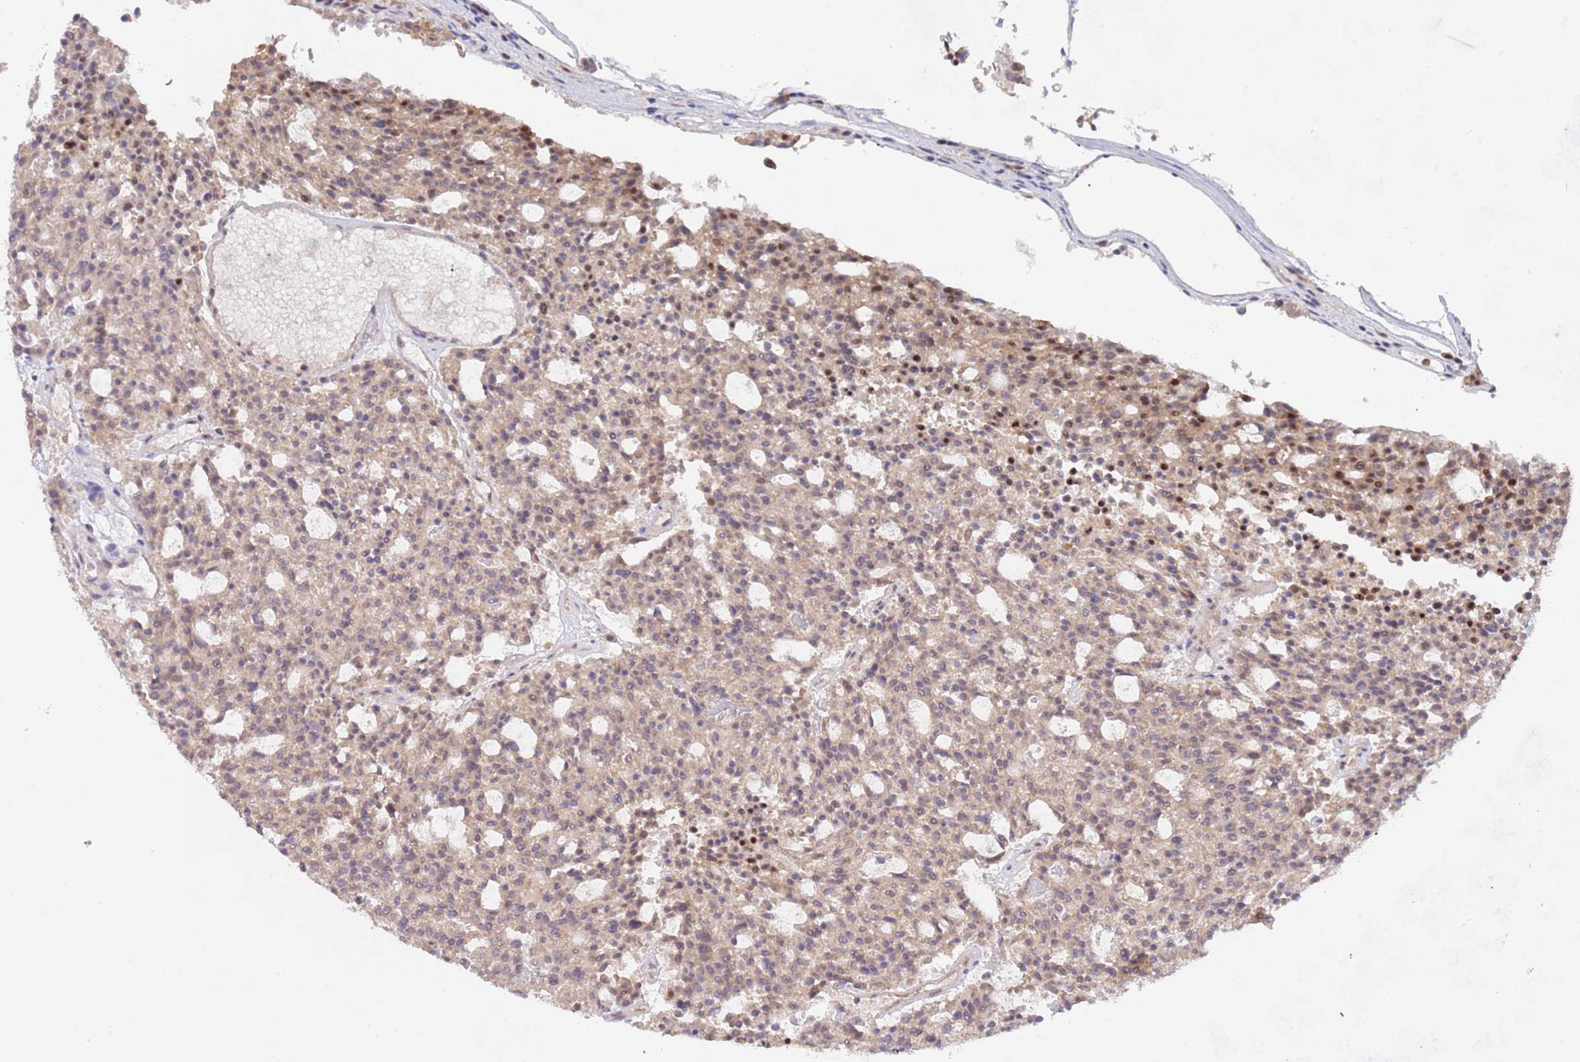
{"staining": {"intensity": "weak", "quantity": "25%-75%", "location": "cytoplasmic/membranous"}, "tissue": "carcinoid", "cell_type": "Tumor cells", "image_type": "cancer", "snomed": [{"axis": "morphology", "description": "Carcinoid, malignant, NOS"}, {"axis": "topography", "description": "Pancreas"}], "caption": "Malignant carcinoid tissue exhibits weak cytoplasmic/membranous expression in approximately 25%-75% of tumor cells, visualized by immunohistochemistry. The staining was performed using DAB, with brown indicating positive protein expression. Nuclei are stained blue with hematoxylin.", "gene": "TIMM13", "patient": {"sex": "female", "age": 54}}